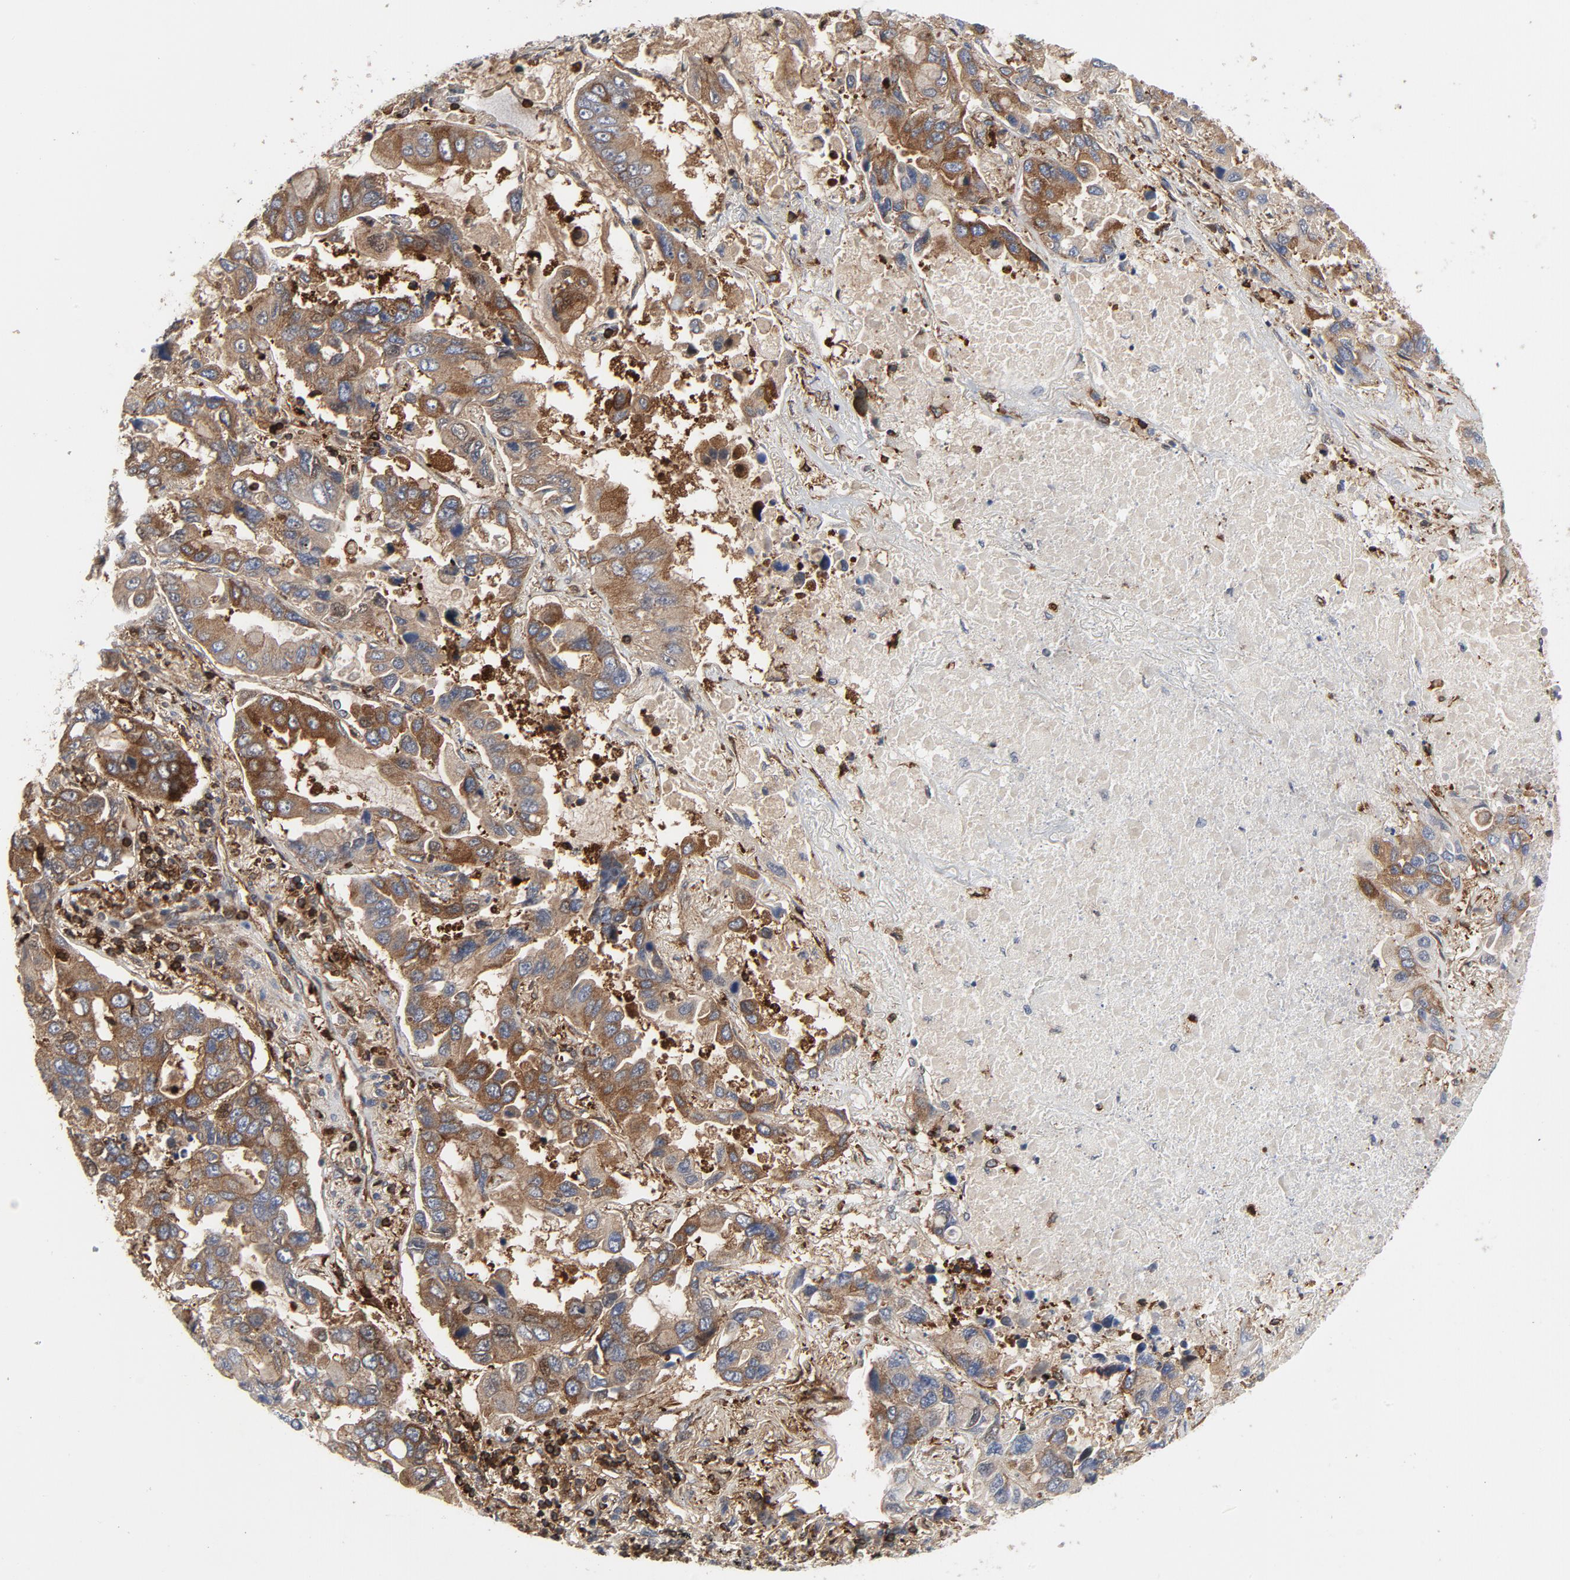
{"staining": {"intensity": "moderate", "quantity": ">75%", "location": "cytoplasmic/membranous"}, "tissue": "lung cancer", "cell_type": "Tumor cells", "image_type": "cancer", "snomed": [{"axis": "morphology", "description": "Adenocarcinoma, NOS"}, {"axis": "topography", "description": "Lung"}], "caption": "Immunohistochemical staining of lung cancer demonstrates medium levels of moderate cytoplasmic/membranous expression in about >75% of tumor cells. The staining was performed using DAB, with brown indicating positive protein expression. Nuclei are stained blue with hematoxylin.", "gene": "YES1", "patient": {"sex": "male", "age": 64}}